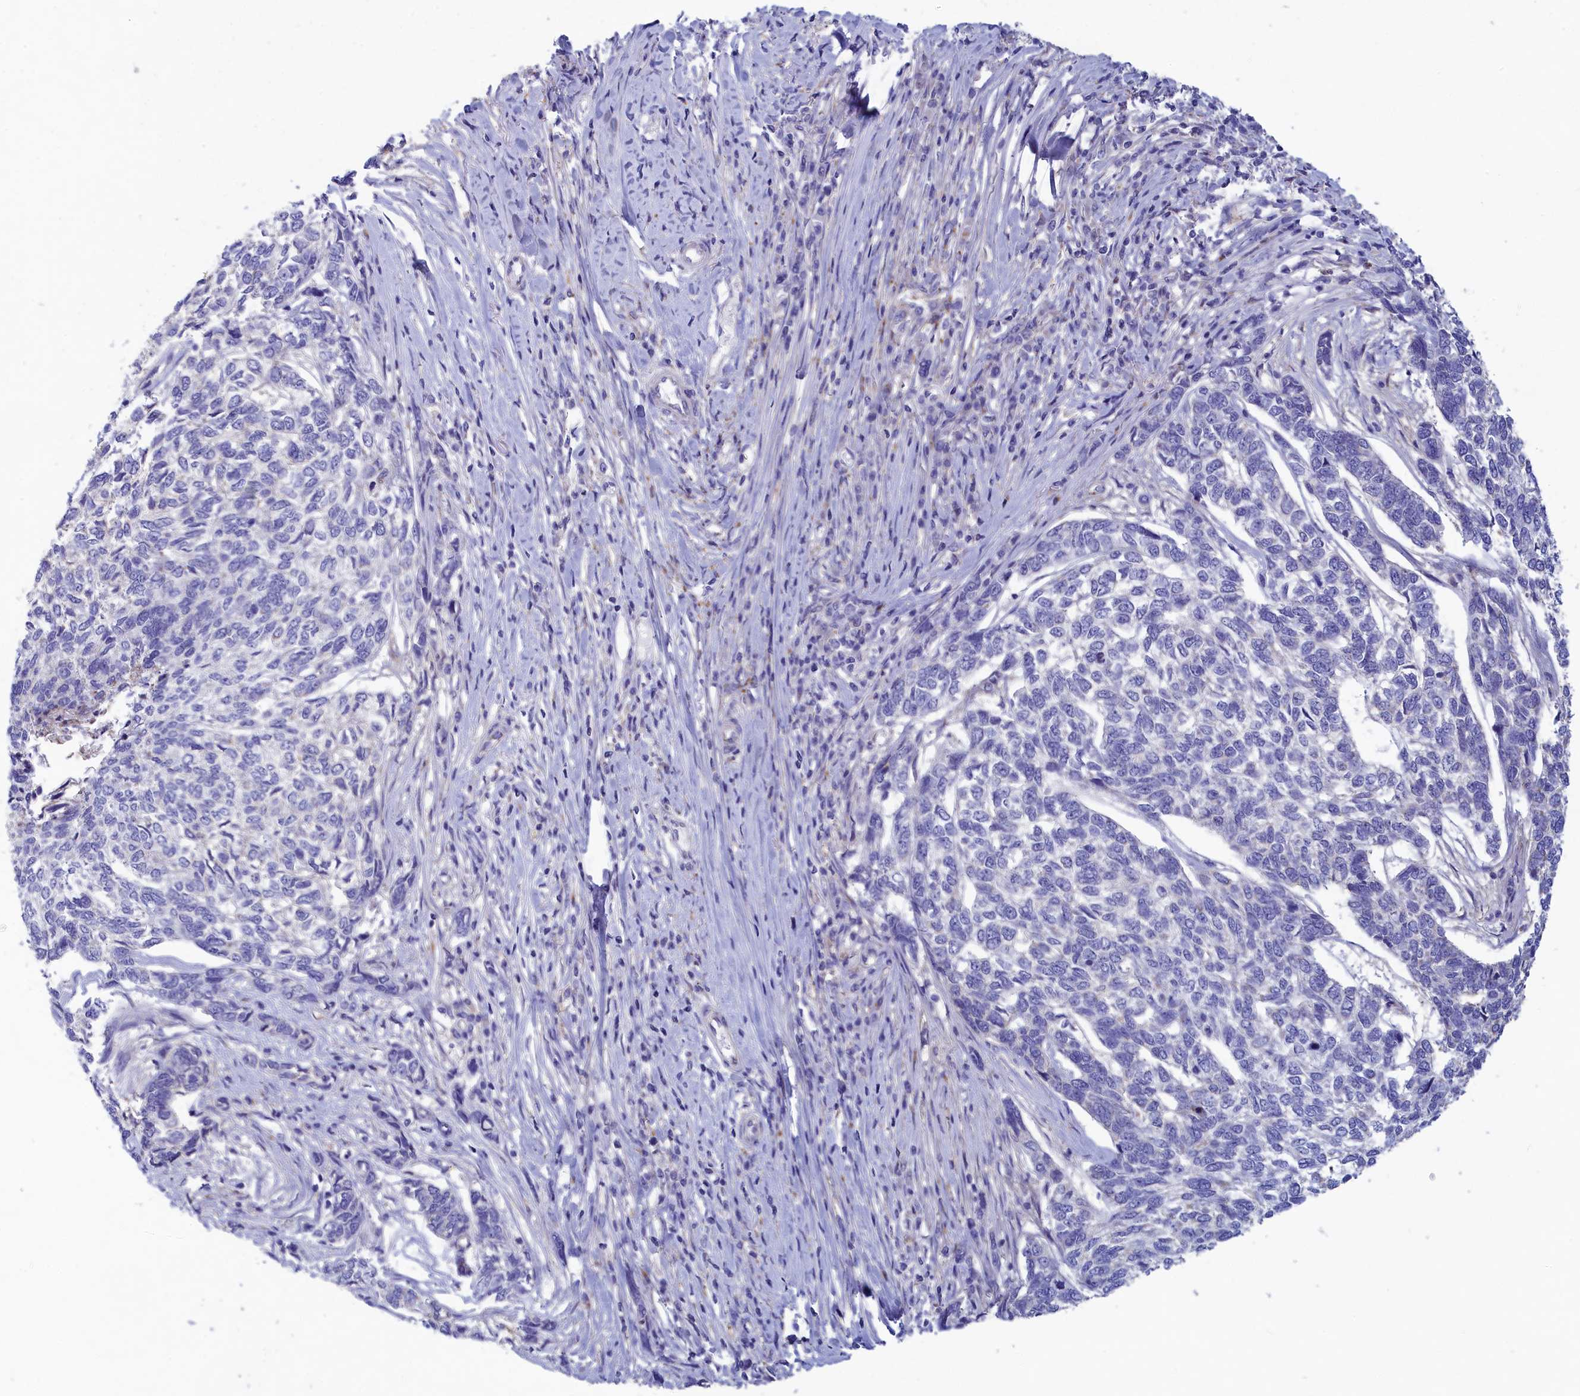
{"staining": {"intensity": "negative", "quantity": "none", "location": "none"}, "tissue": "skin cancer", "cell_type": "Tumor cells", "image_type": "cancer", "snomed": [{"axis": "morphology", "description": "Basal cell carcinoma"}, {"axis": "topography", "description": "Skin"}], "caption": "DAB (3,3'-diaminobenzidine) immunohistochemical staining of skin cancer (basal cell carcinoma) displays no significant staining in tumor cells.", "gene": "WDR6", "patient": {"sex": "female", "age": 65}}